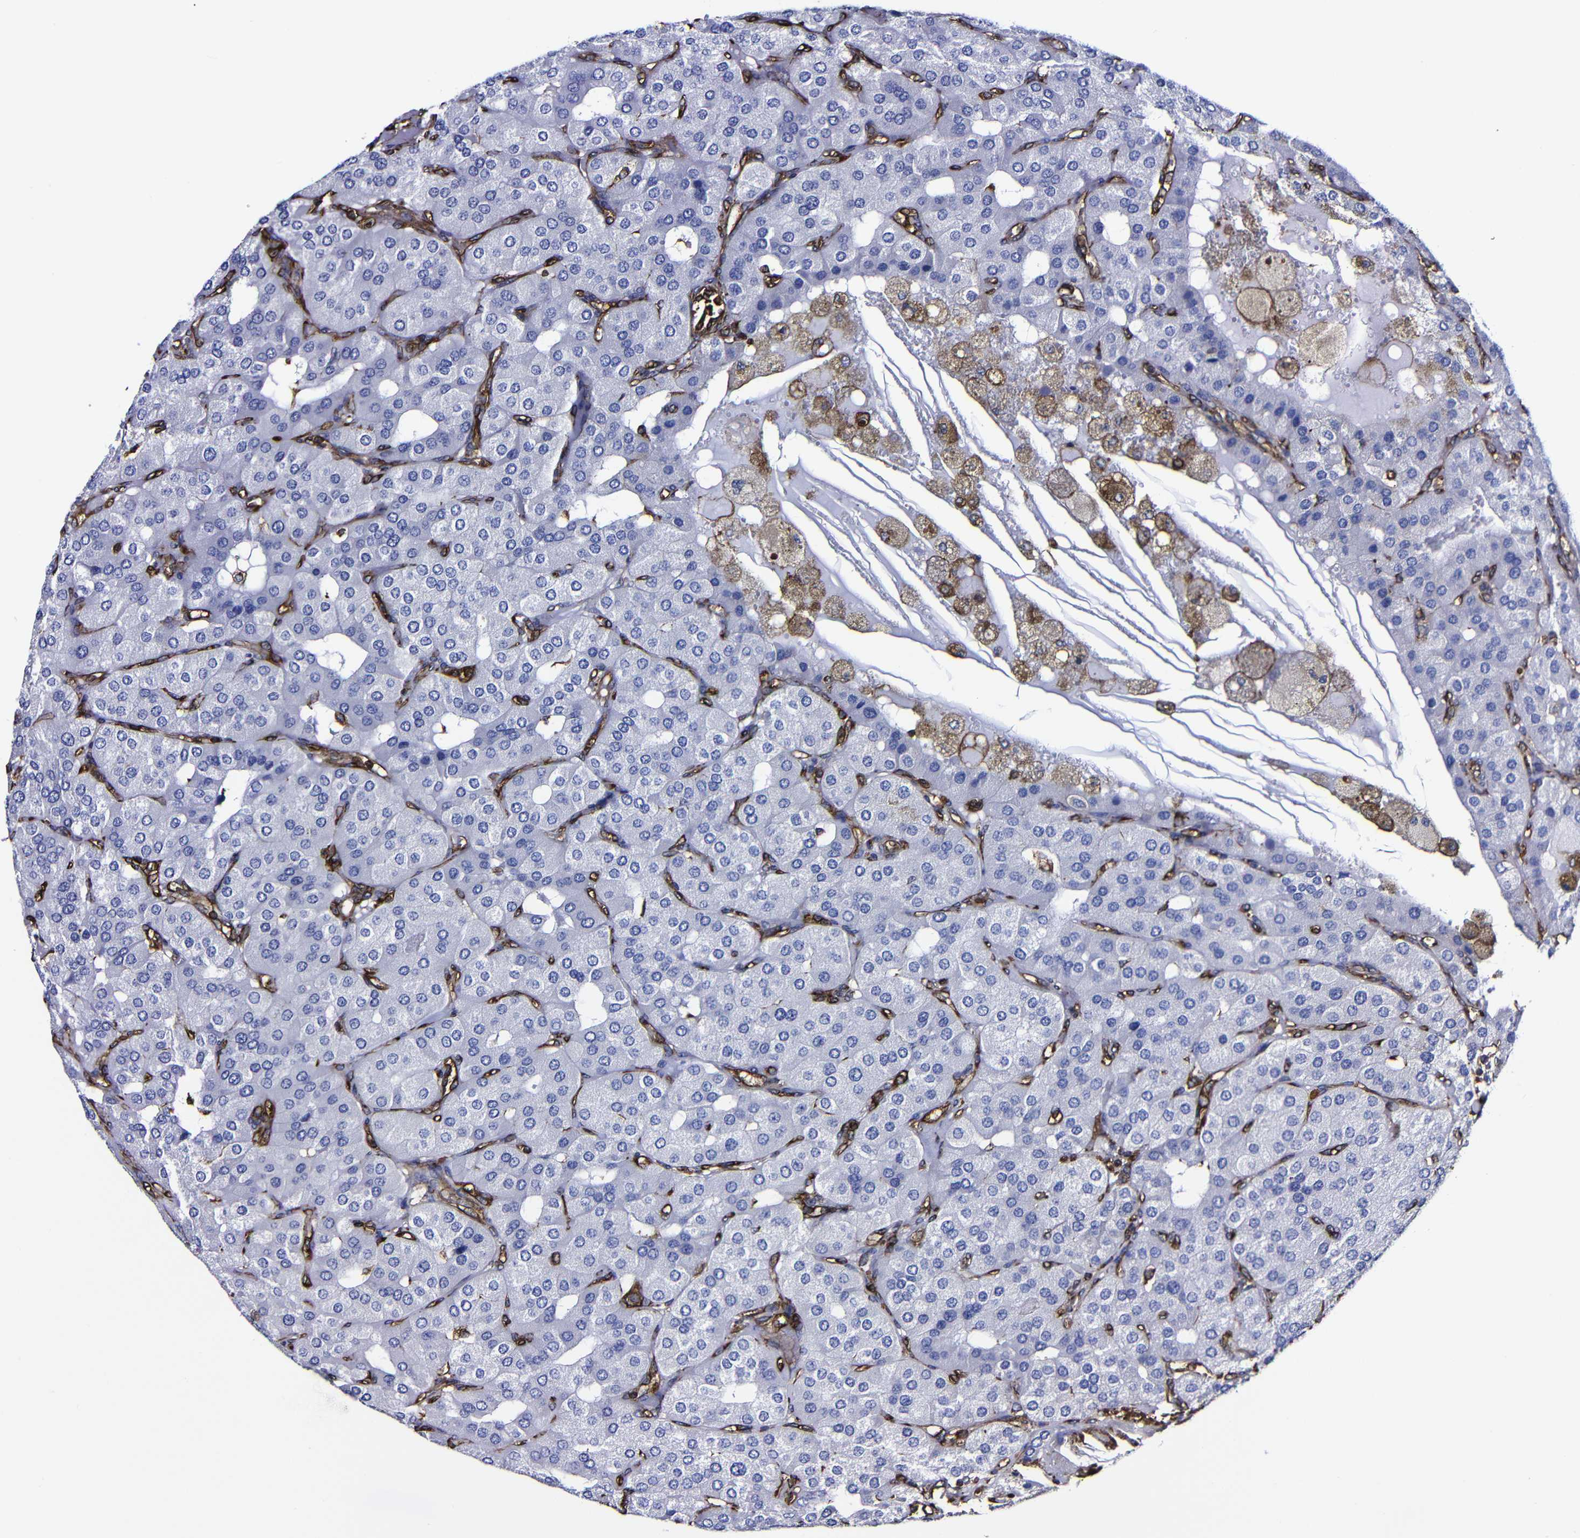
{"staining": {"intensity": "negative", "quantity": "none", "location": "none"}, "tissue": "parathyroid gland", "cell_type": "Glandular cells", "image_type": "normal", "snomed": [{"axis": "morphology", "description": "Normal tissue, NOS"}, {"axis": "morphology", "description": "Adenoma, NOS"}, {"axis": "topography", "description": "Parathyroid gland"}], "caption": "An immunohistochemistry (IHC) histopathology image of unremarkable parathyroid gland is shown. There is no staining in glandular cells of parathyroid gland.", "gene": "MSN", "patient": {"sex": "female", "age": 86}}